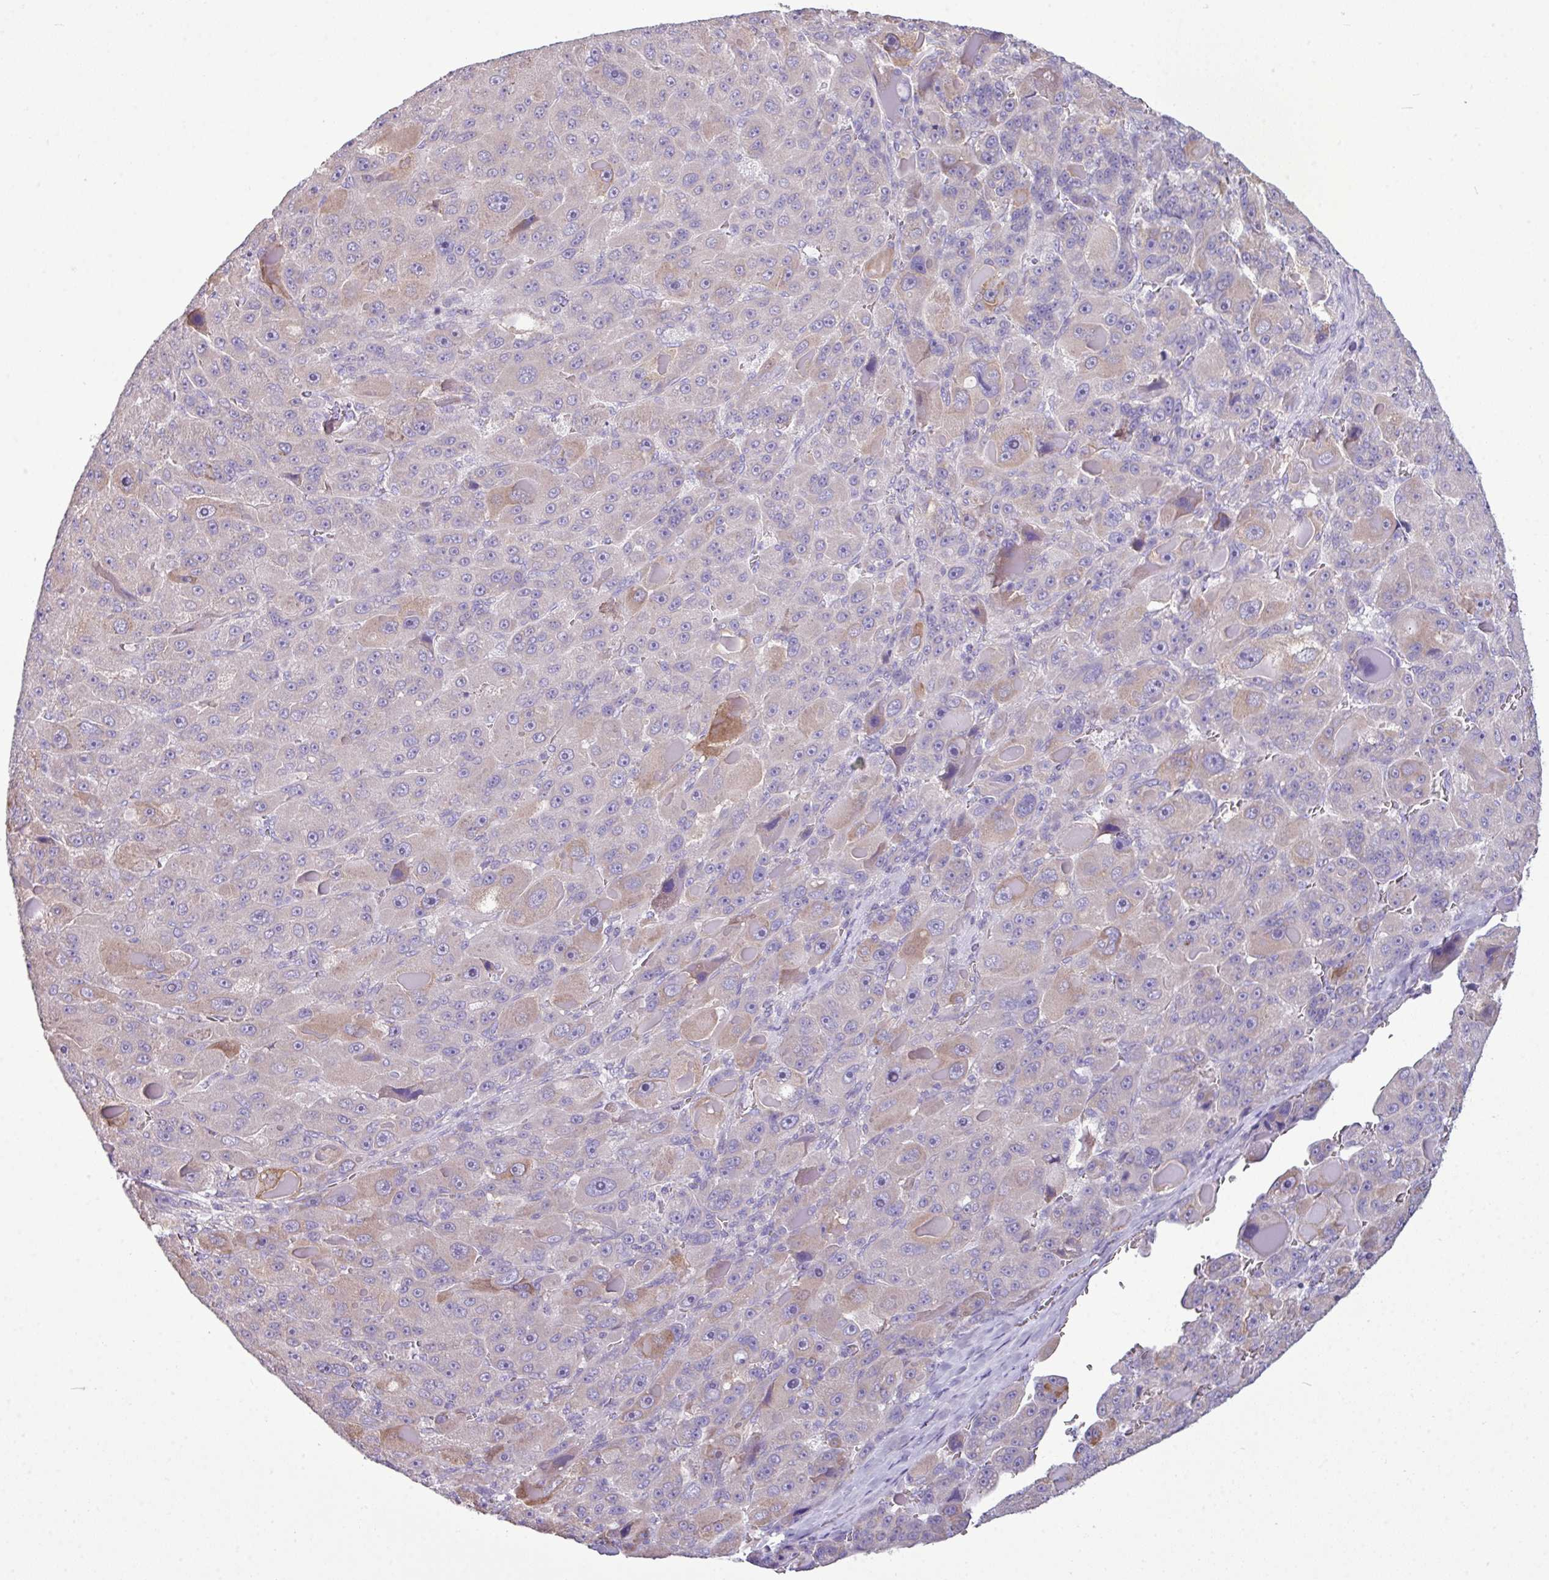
{"staining": {"intensity": "moderate", "quantity": "<25%", "location": "cytoplasmic/membranous"}, "tissue": "liver cancer", "cell_type": "Tumor cells", "image_type": "cancer", "snomed": [{"axis": "morphology", "description": "Carcinoma, Hepatocellular, NOS"}, {"axis": "topography", "description": "Liver"}], "caption": "Immunohistochemistry micrograph of human liver cancer (hepatocellular carcinoma) stained for a protein (brown), which demonstrates low levels of moderate cytoplasmic/membranous expression in about <25% of tumor cells.", "gene": "AGAP5", "patient": {"sex": "male", "age": 76}}